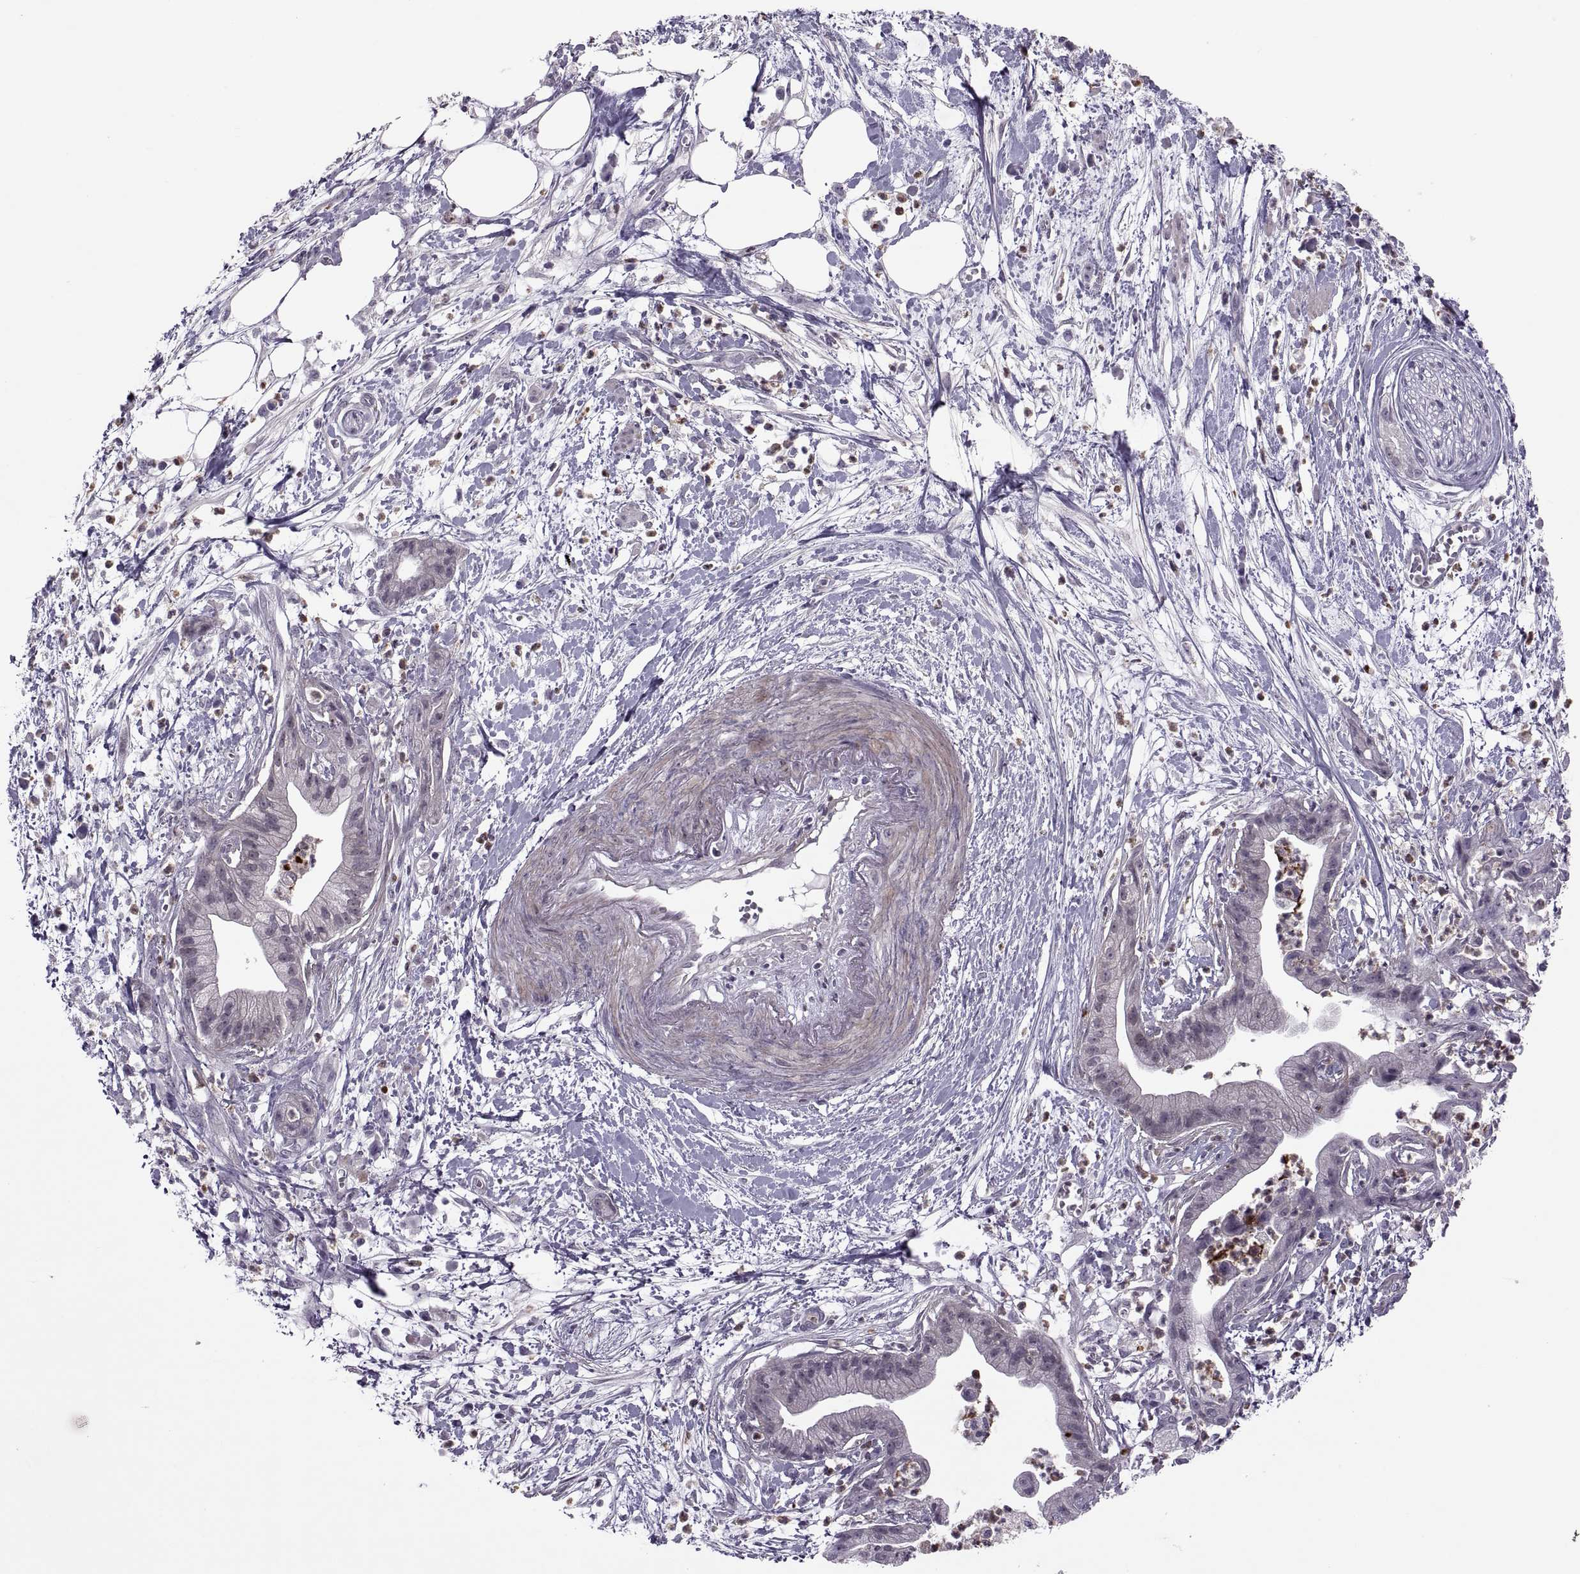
{"staining": {"intensity": "negative", "quantity": "none", "location": "none"}, "tissue": "pancreatic cancer", "cell_type": "Tumor cells", "image_type": "cancer", "snomed": [{"axis": "morphology", "description": "Normal tissue, NOS"}, {"axis": "morphology", "description": "Adenocarcinoma, NOS"}, {"axis": "topography", "description": "Lymph node"}, {"axis": "topography", "description": "Pancreas"}], "caption": "High magnification brightfield microscopy of adenocarcinoma (pancreatic) stained with DAB (3,3'-diaminobenzidine) (brown) and counterstained with hematoxylin (blue): tumor cells show no significant expression.", "gene": "ODF3", "patient": {"sex": "female", "age": 58}}